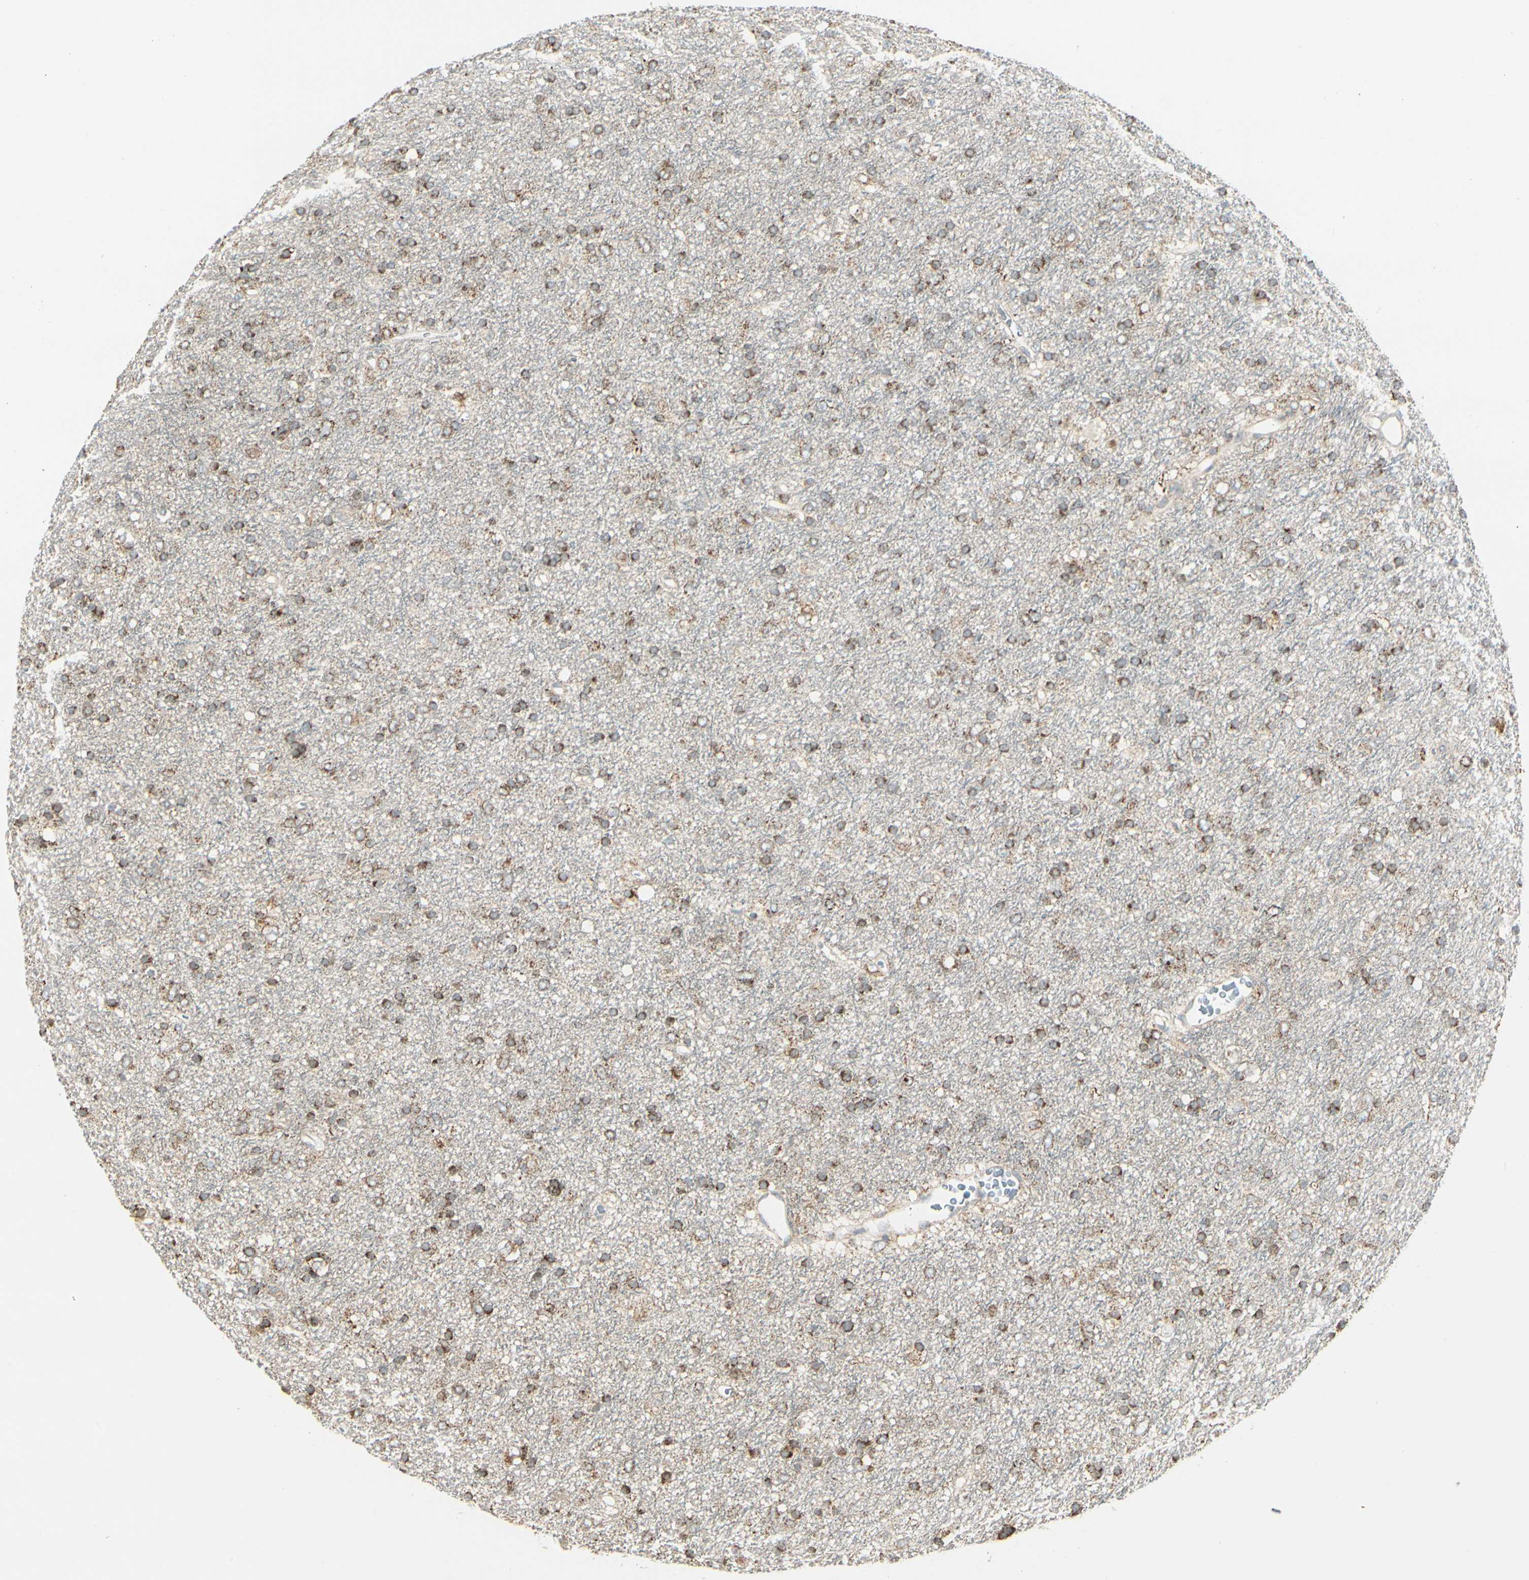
{"staining": {"intensity": "moderate", "quantity": ">75%", "location": "cytoplasmic/membranous"}, "tissue": "glioma", "cell_type": "Tumor cells", "image_type": "cancer", "snomed": [{"axis": "morphology", "description": "Glioma, malignant, Low grade"}, {"axis": "topography", "description": "Brain"}], "caption": "Tumor cells demonstrate medium levels of moderate cytoplasmic/membranous staining in approximately >75% of cells in human malignant glioma (low-grade).", "gene": "ANKS6", "patient": {"sex": "male", "age": 77}}